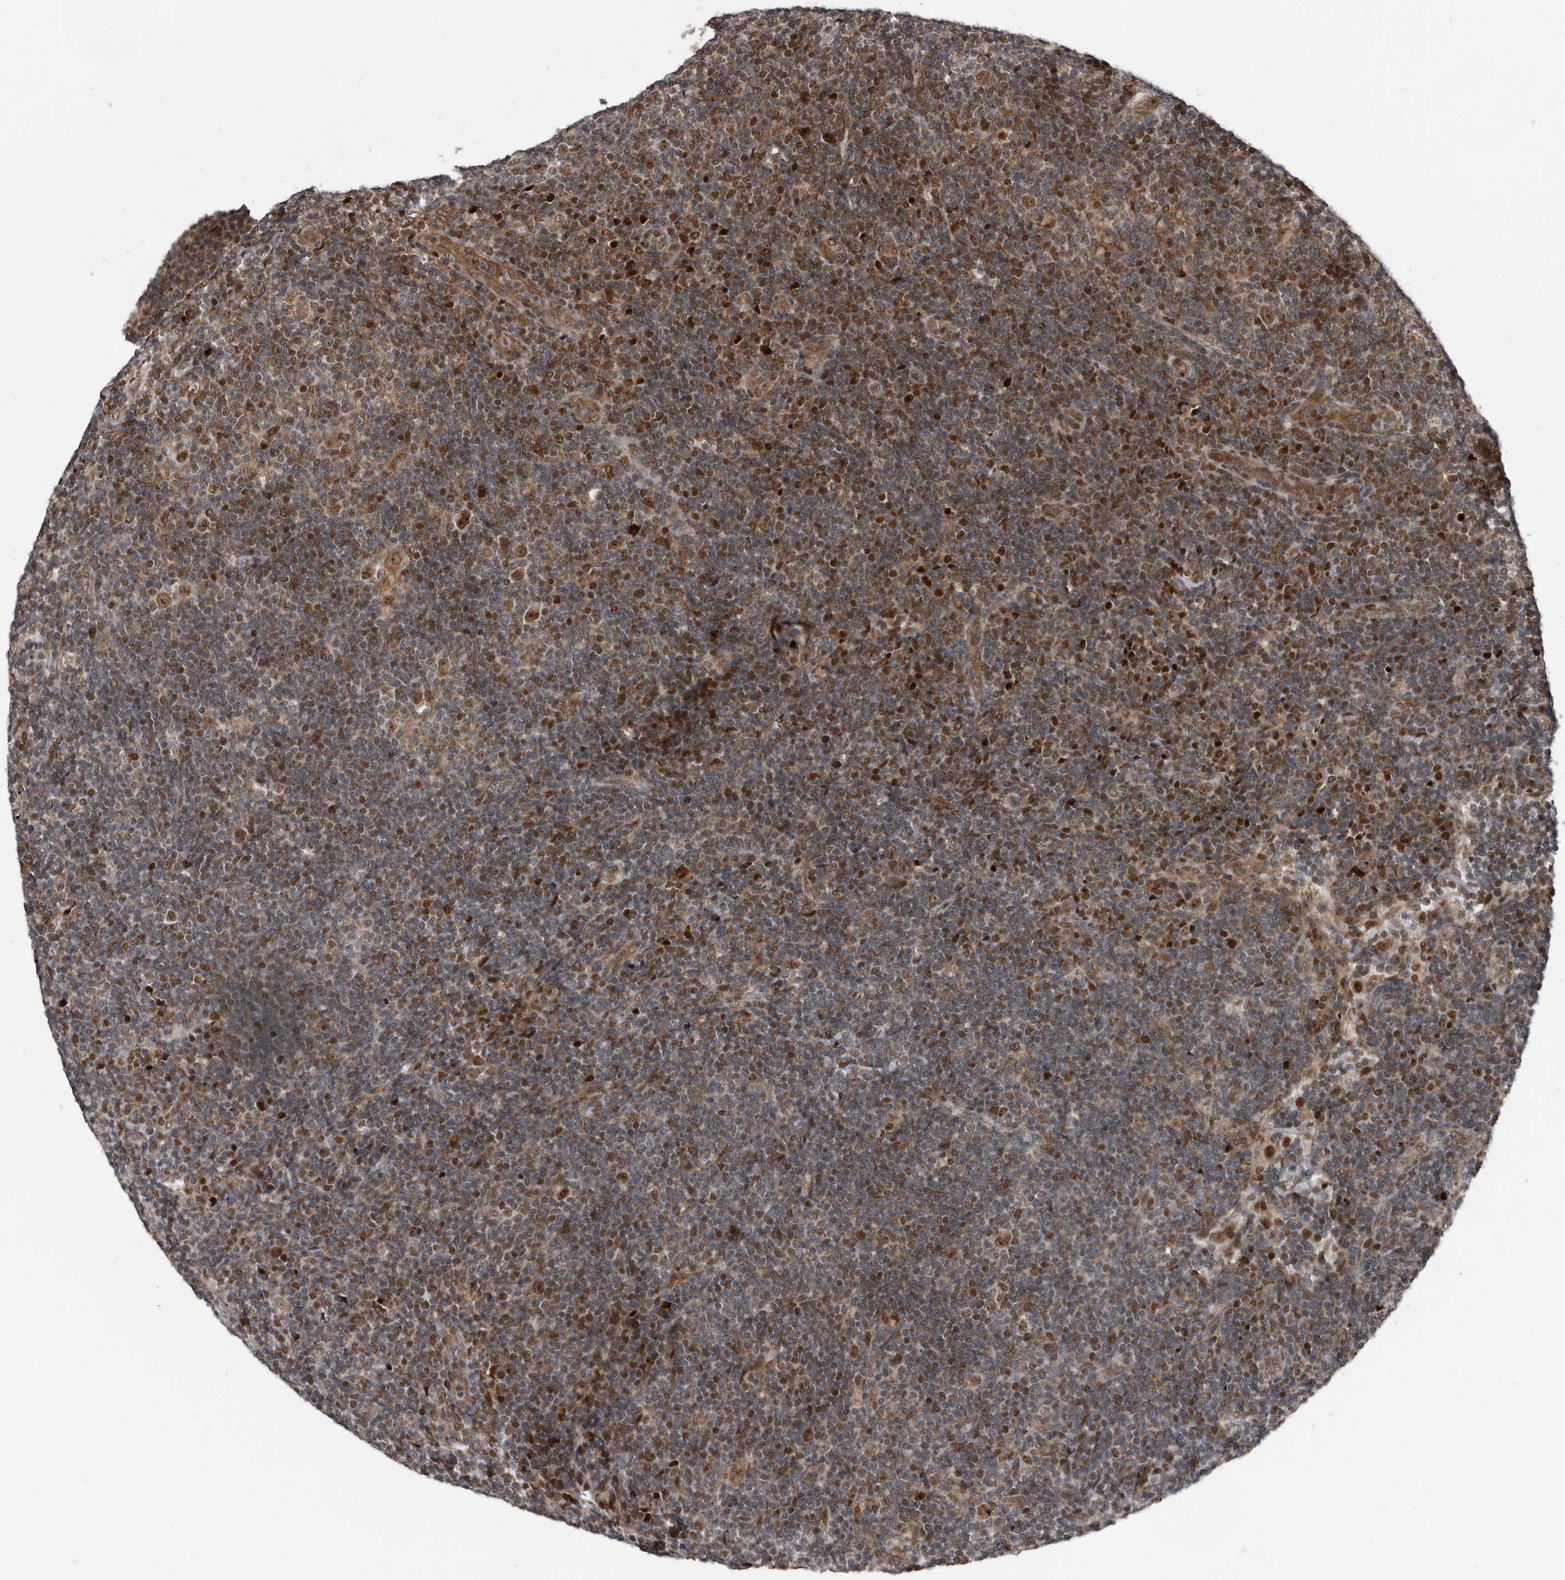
{"staining": {"intensity": "strong", "quantity": ">75%", "location": "nuclear"}, "tissue": "lymphoma", "cell_type": "Tumor cells", "image_type": "cancer", "snomed": [{"axis": "morphology", "description": "Hodgkin's disease, NOS"}, {"axis": "topography", "description": "Lymph node"}], "caption": "Protein expression analysis of human Hodgkin's disease reveals strong nuclear staining in about >75% of tumor cells.", "gene": "CHD1L", "patient": {"sex": "female", "age": 57}}